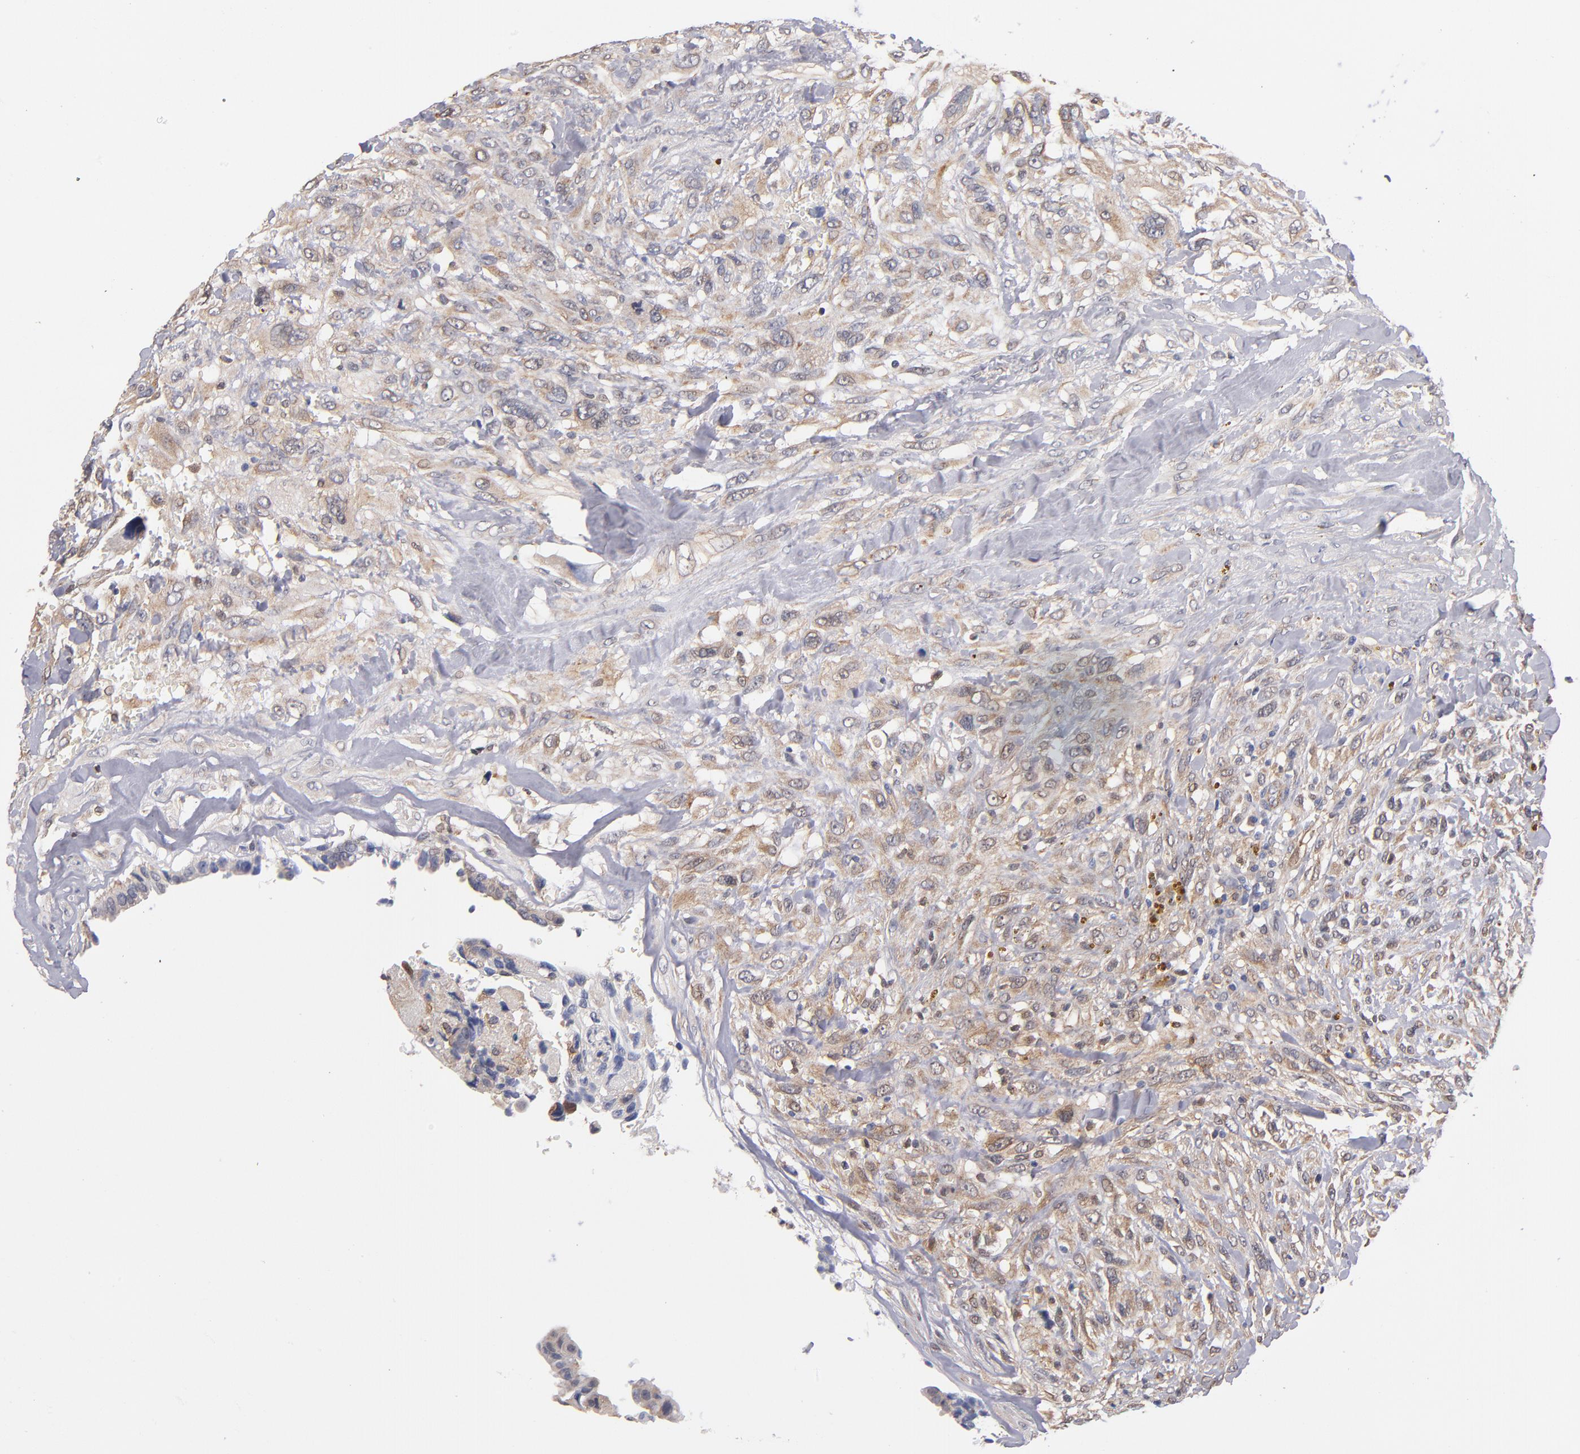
{"staining": {"intensity": "moderate", "quantity": ">75%", "location": "cytoplasmic/membranous"}, "tissue": "breast cancer", "cell_type": "Tumor cells", "image_type": "cancer", "snomed": [{"axis": "morphology", "description": "Neoplasm, malignant, NOS"}, {"axis": "topography", "description": "Breast"}], "caption": "A high-resolution micrograph shows immunohistochemistry staining of breast cancer (malignant neoplasm), which reveals moderate cytoplasmic/membranous staining in about >75% of tumor cells.", "gene": "GMFG", "patient": {"sex": "female", "age": 50}}